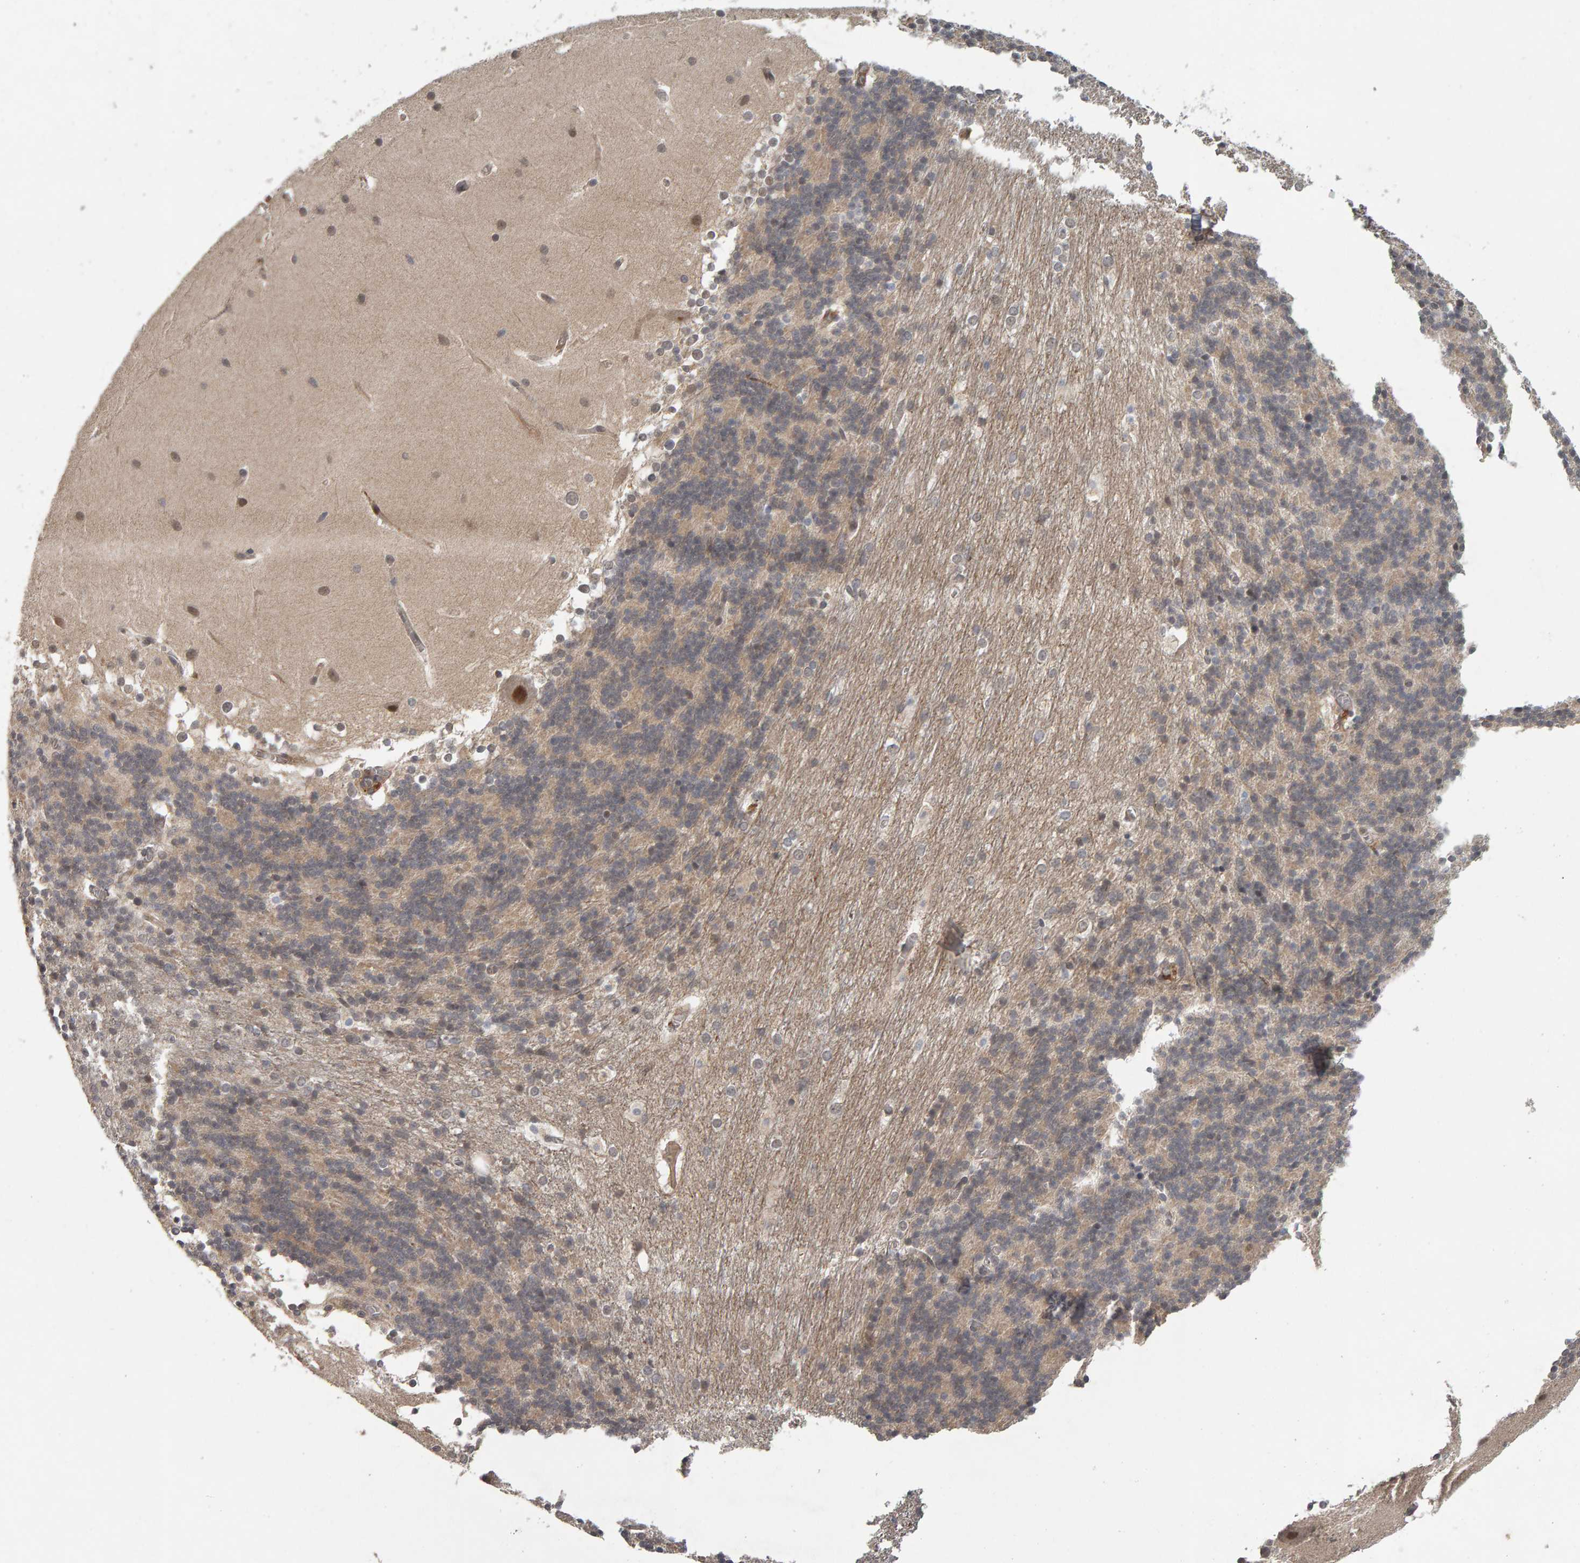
{"staining": {"intensity": "weak", "quantity": "<25%", "location": "cytoplasmic/membranous"}, "tissue": "cerebellum", "cell_type": "Cells in granular layer", "image_type": "normal", "snomed": [{"axis": "morphology", "description": "Normal tissue, NOS"}, {"axis": "topography", "description": "Cerebellum"}], "caption": "This is a histopathology image of IHC staining of benign cerebellum, which shows no staining in cells in granular layer. Nuclei are stained in blue.", "gene": "CDCA5", "patient": {"sex": "female", "age": 19}}